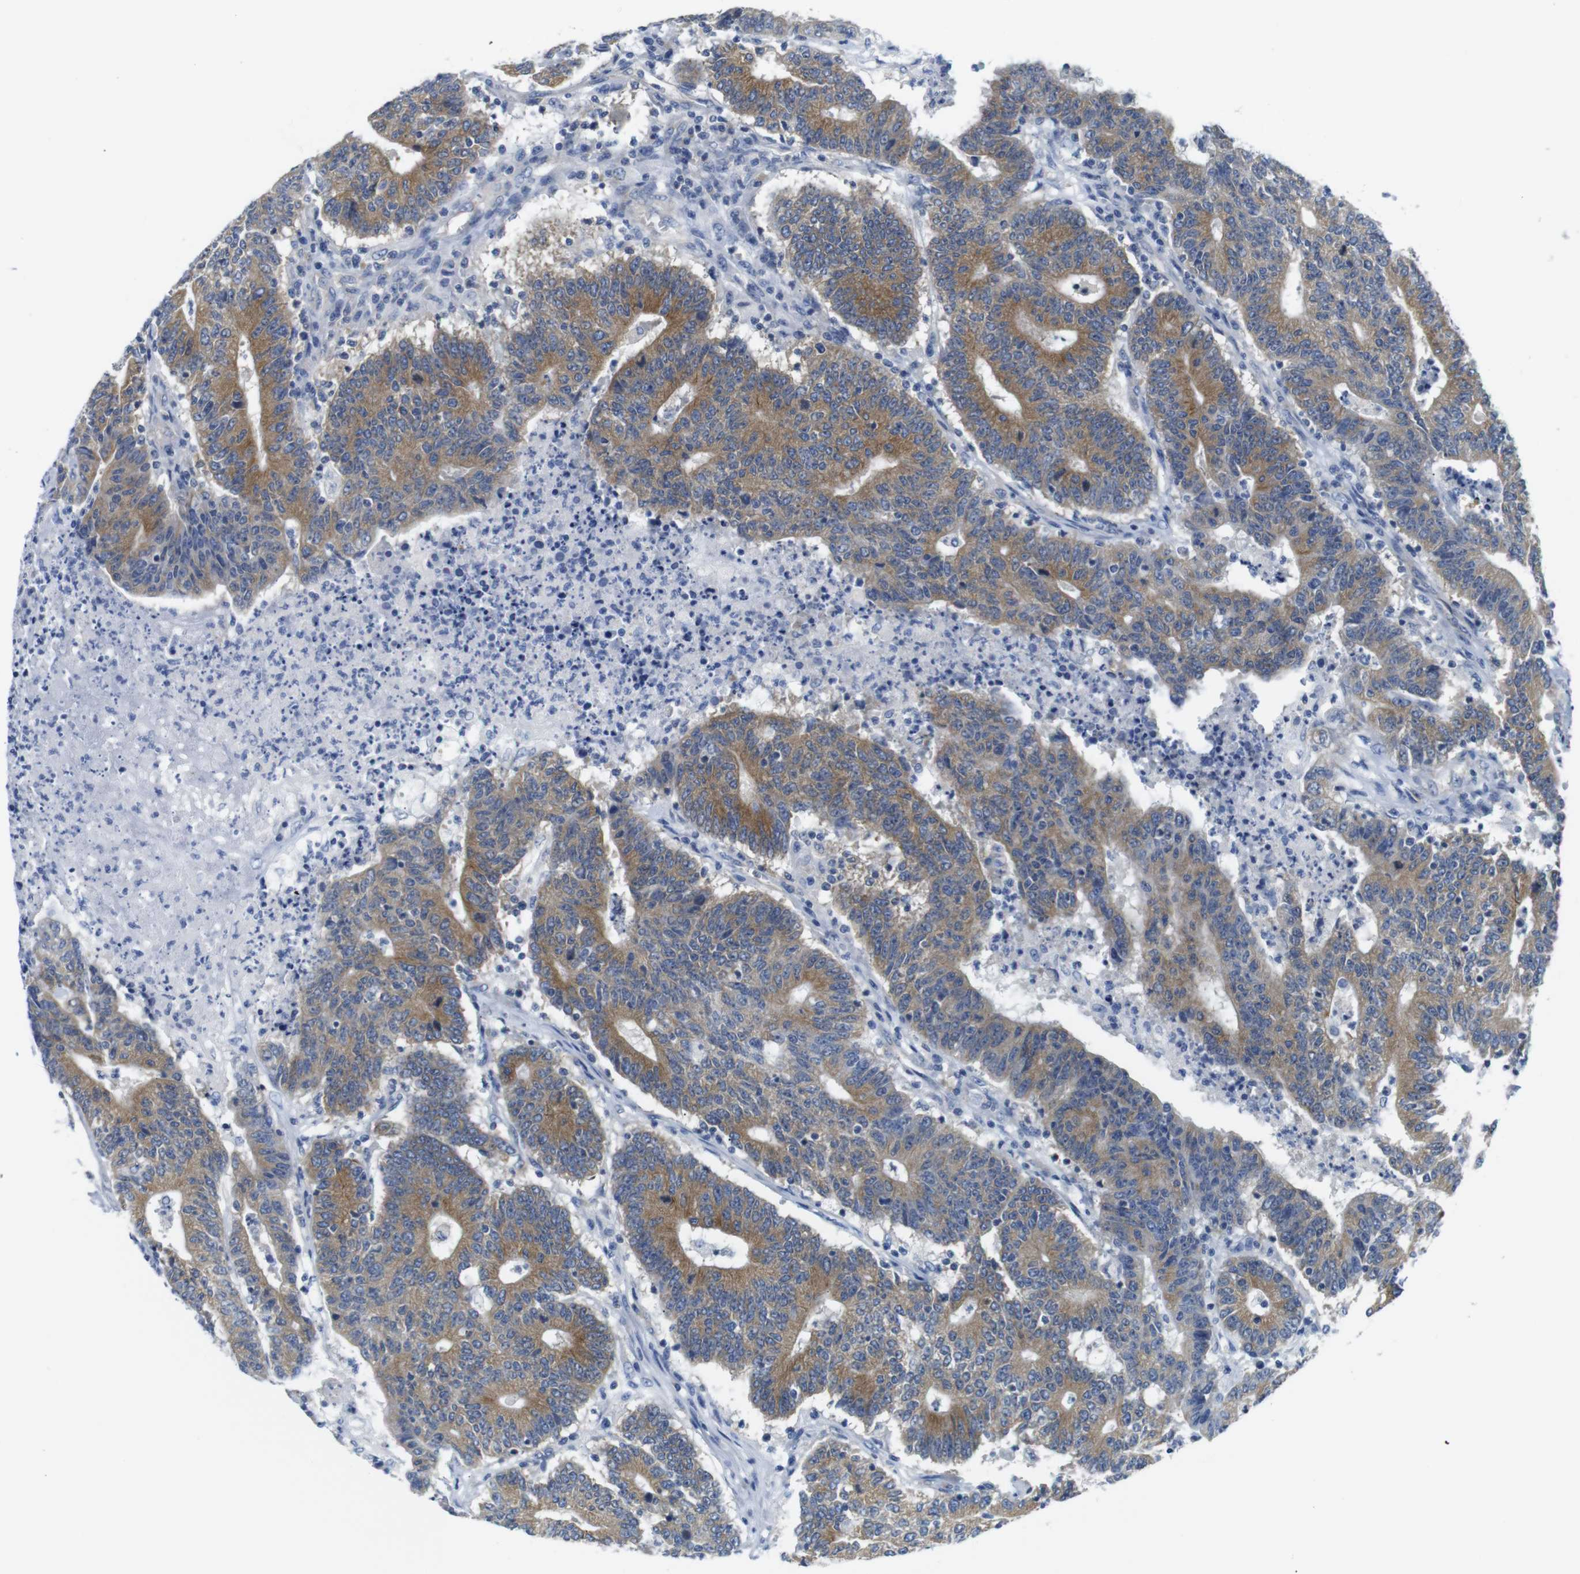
{"staining": {"intensity": "moderate", "quantity": ">75%", "location": "cytoplasmic/membranous"}, "tissue": "colorectal cancer", "cell_type": "Tumor cells", "image_type": "cancer", "snomed": [{"axis": "morphology", "description": "Normal tissue, NOS"}, {"axis": "morphology", "description": "Adenocarcinoma, NOS"}, {"axis": "topography", "description": "Colon"}], "caption": "IHC (DAB (3,3'-diaminobenzidine)) staining of colorectal adenocarcinoma displays moderate cytoplasmic/membranous protein staining in approximately >75% of tumor cells.", "gene": "DCP1A", "patient": {"sex": "female", "age": 75}}